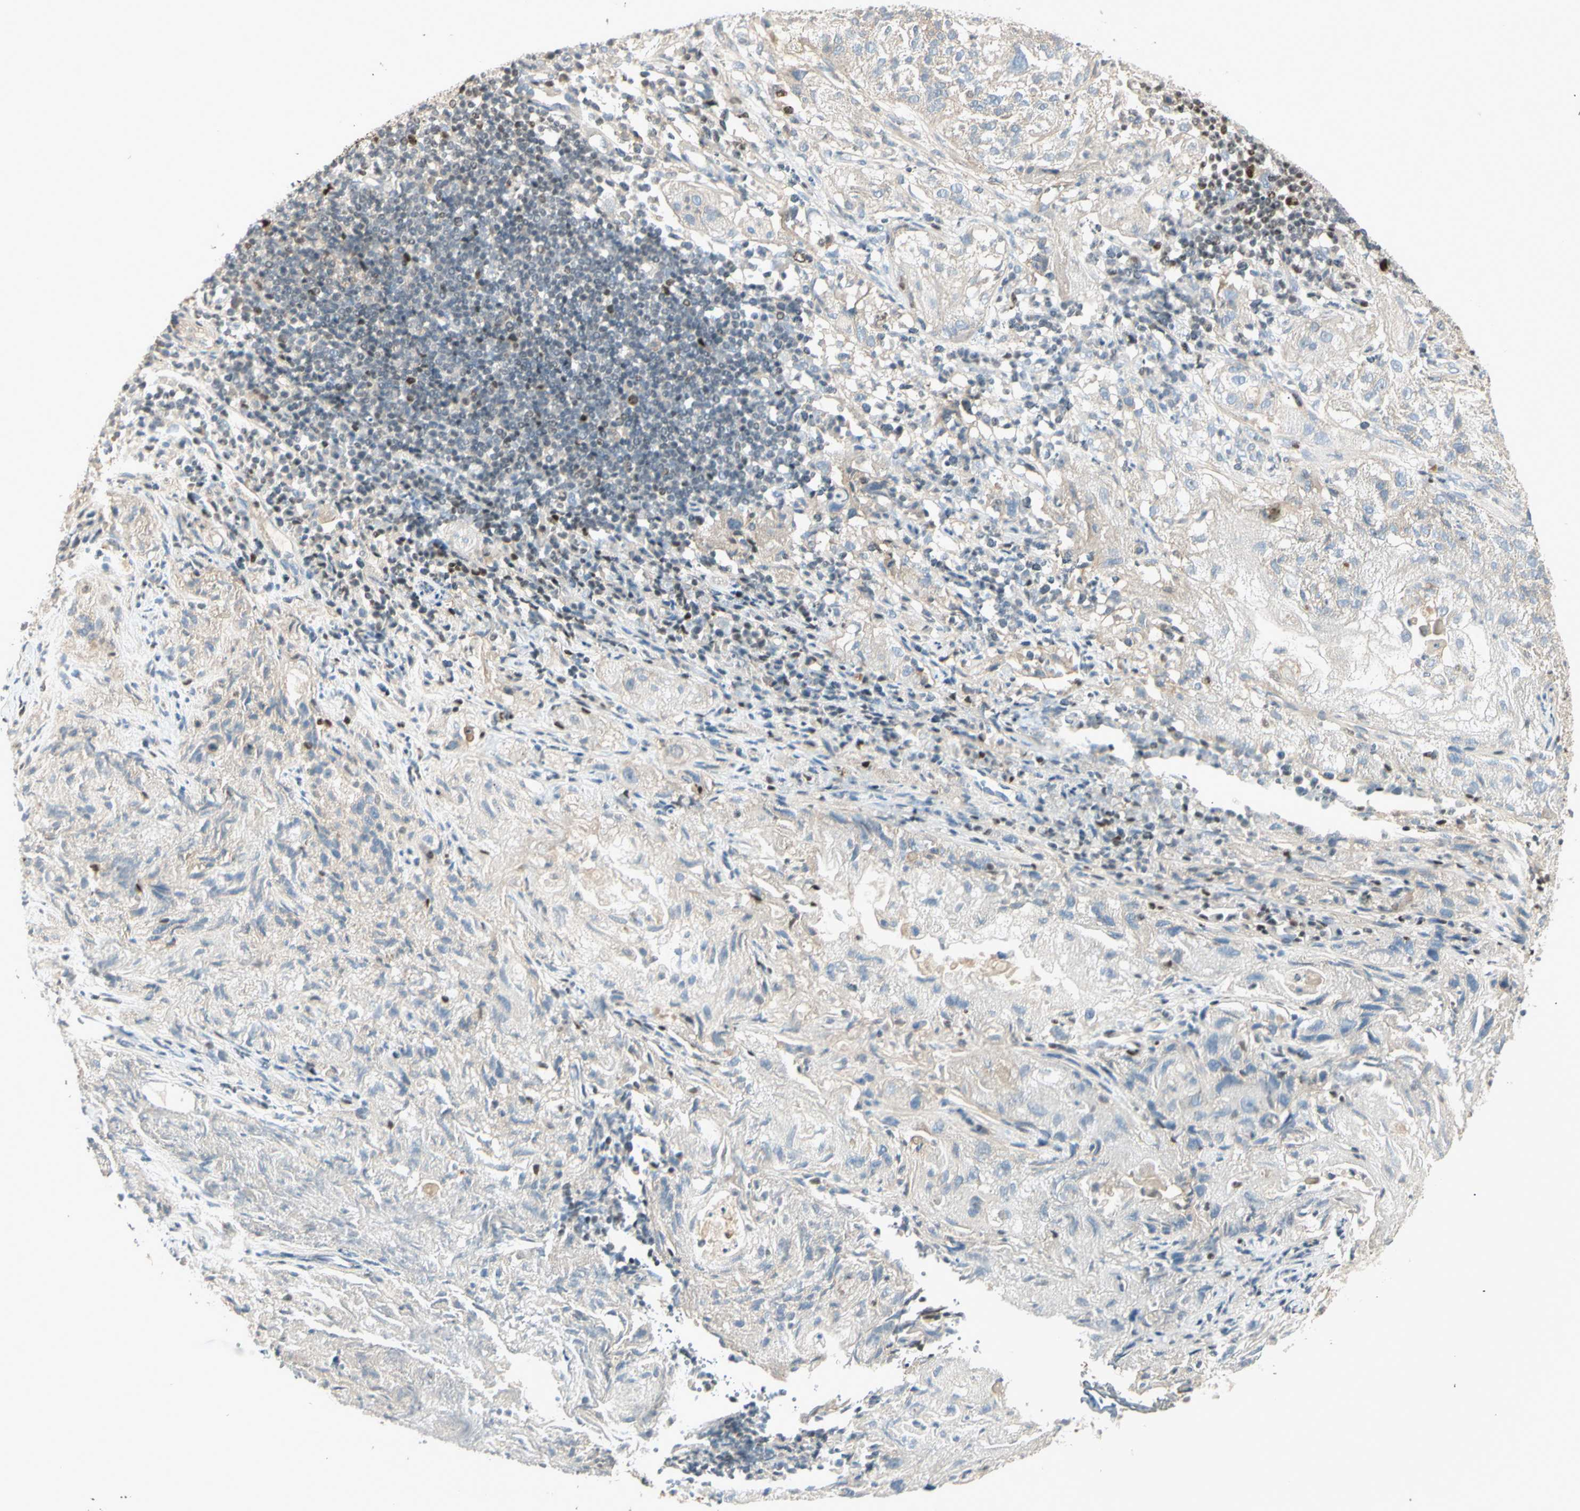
{"staining": {"intensity": "weak", "quantity": ">75%", "location": "cytoplasmic/membranous"}, "tissue": "lung cancer", "cell_type": "Tumor cells", "image_type": "cancer", "snomed": [{"axis": "morphology", "description": "Inflammation, NOS"}, {"axis": "morphology", "description": "Squamous cell carcinoma, NOS"}, {"axis": "topography", "description": "Lymph node"}, {"axis": "topography", "description": "Soft tissue"}, {"axis": "topography", "description": "Lung"}], "caption": "Protein staining demonstrates weak cytoplasmic/membranous expression in approximately >75% of tumor cells in squamous cell carcinoma (lung).", "gene": "NFYA", "patient": {"sex": "male", "age": 66}}